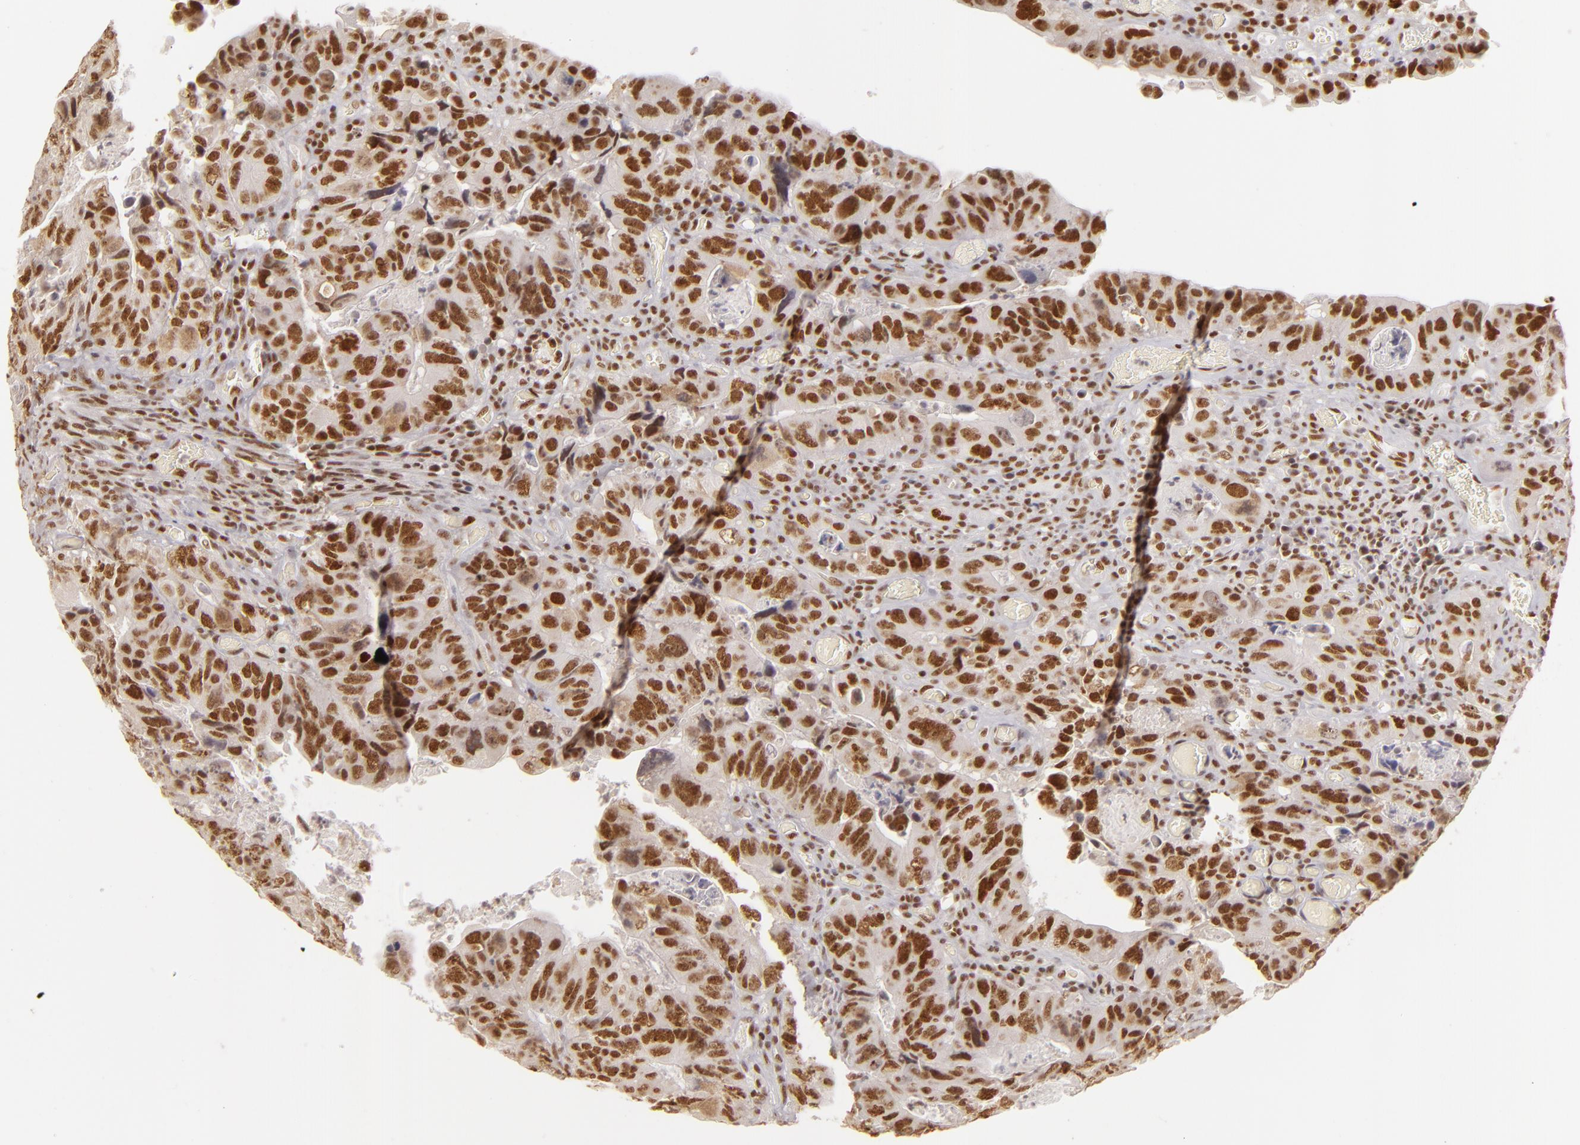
{"staining": {"intensity": "strong", "quantity": ">75%", "location": "nuclear"}, "tissue": "colorectal cancer", "cell_type": "Tumor cells", "image_type": "cancer", "snomed": [{"axis": "morphology", "description": "Adenocarcinoma, NOS"}, {"axis": "topography", "description": "Rectum"}], "caption": "An image showing strong nuclear positivity in approximately >75% of tumor cells in colorectal adenocarcinoma, as visualized by brown immunohistochemical staining.", "gene": "DAXX", "patient": {"sex": "female", "age": 82}}